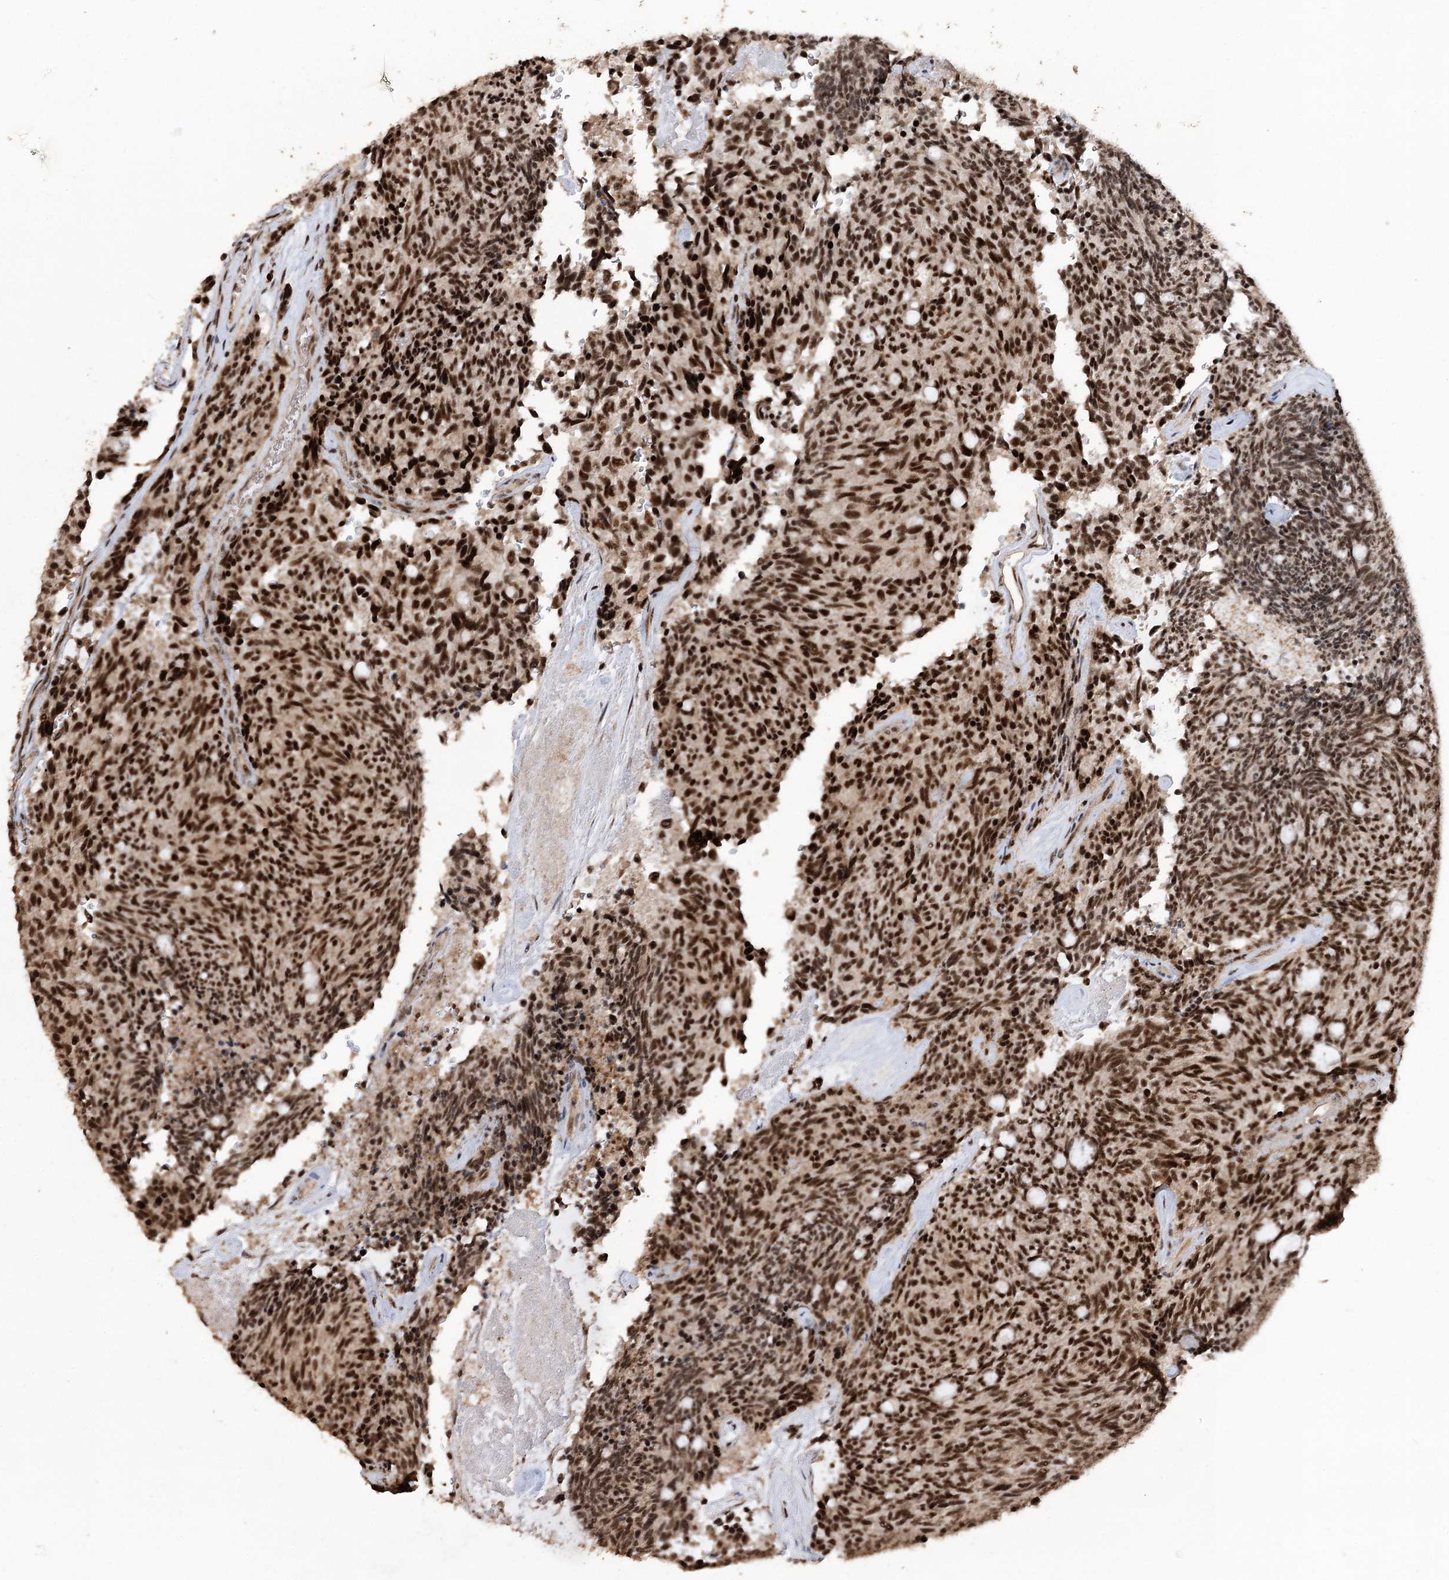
{"staining": {"intensity": "strong", "quantity": ">75%", "location": "nuclear"}, "tissue": "carcinoid", "cell_type": "Tumor cells", "image_type": "cancer", "snomed": [{"axis": "morphology", "description": "Carcinoid, malignant, NOS"}, {"axis": "topography", "description": "Pancreas"}], "caption": "There is high levels of strong nuclear positivity in tumor cells of carcinoid, as demonstrated by immunohistochemical staining (brown color).", "gene": "U2SURP", "patient": {"sex": "female", "age": 54}}